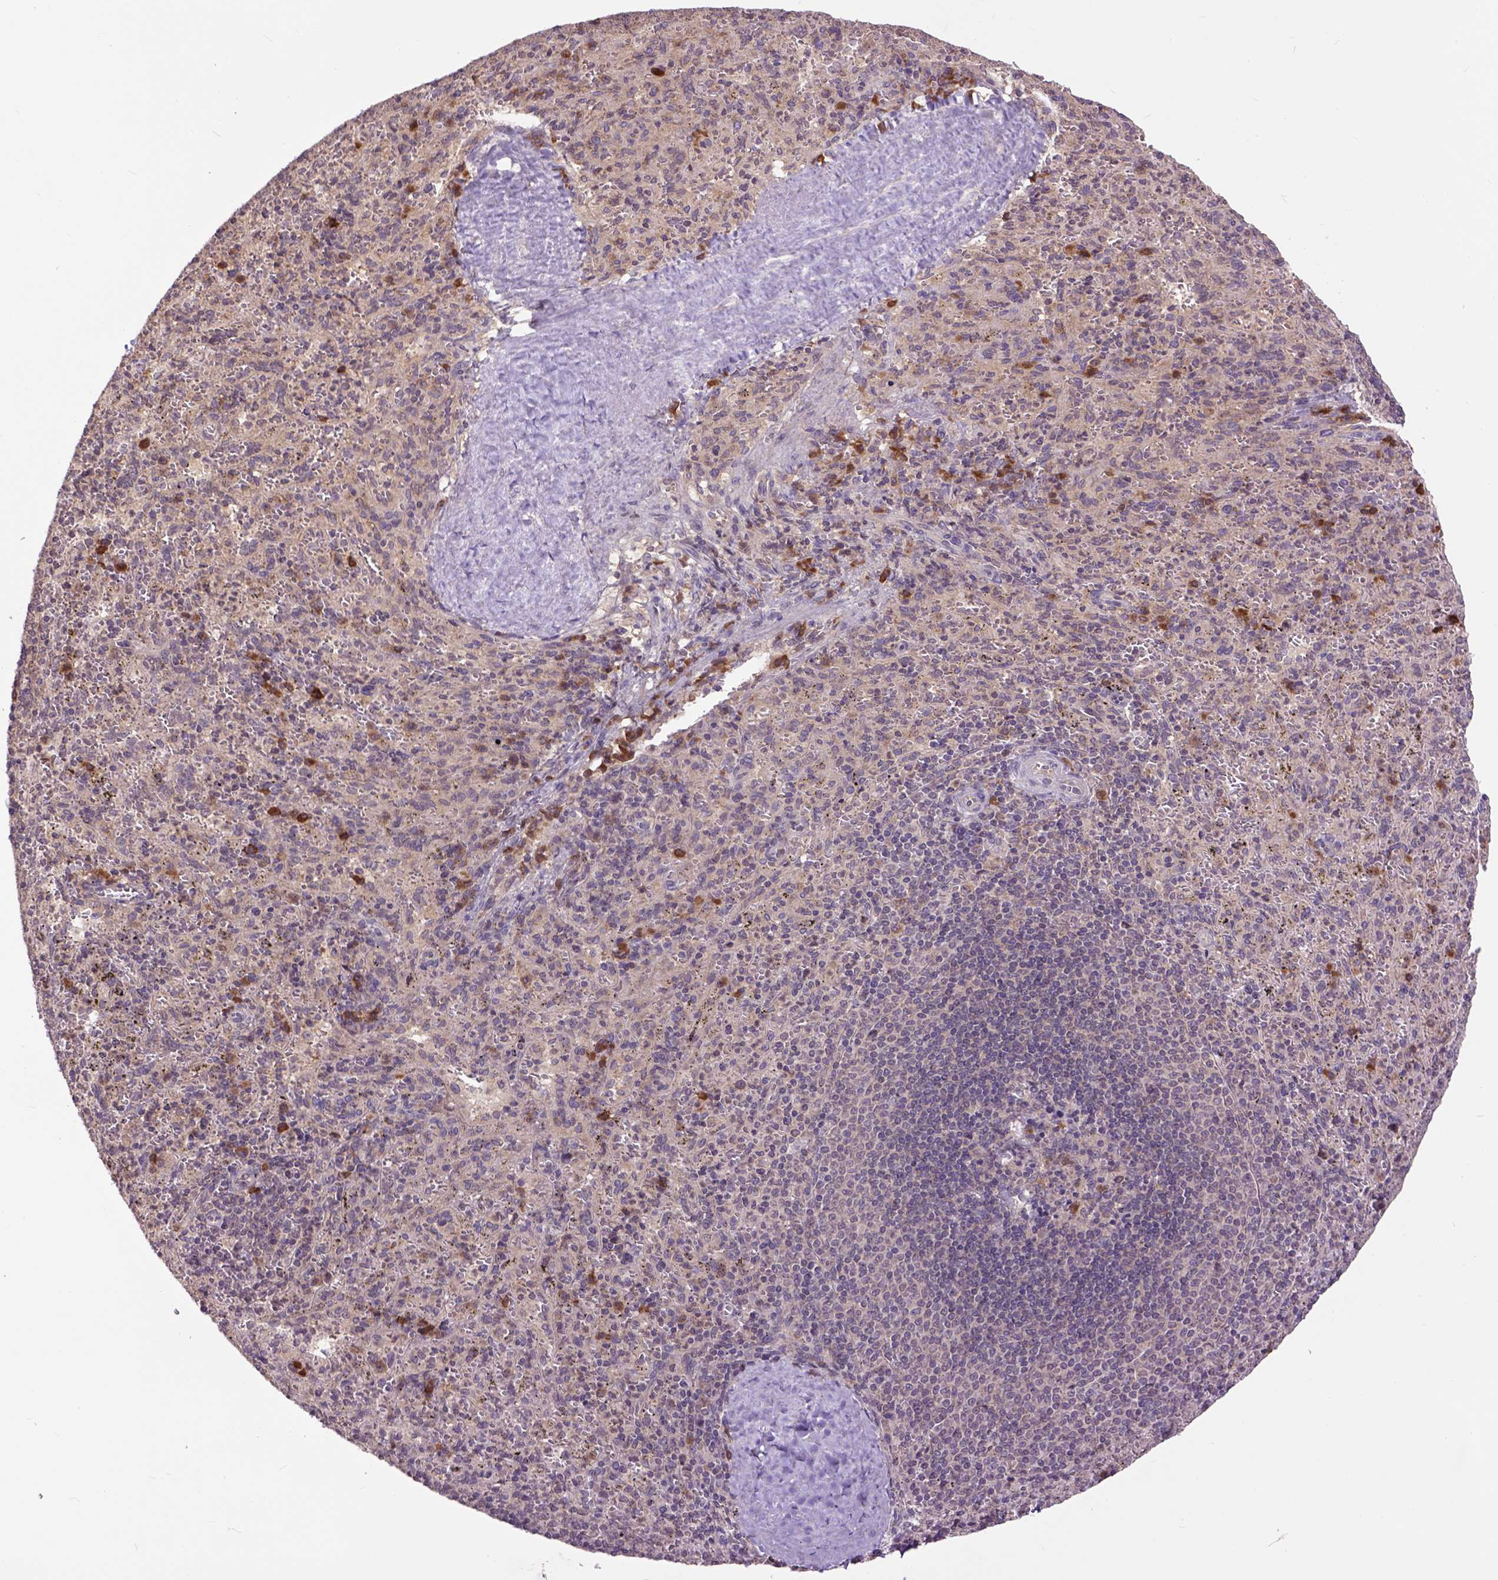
{"staining": {"intensity": "moderate", "quantity": "<25%", "location": "cytoplasmic/membranous"}, "tissue": "spleen", "cell_type": "Cells in red pulp", "image_type": "normal", "snomed": [{"axis": "morphology", "description": "Normal tissue, NOS"}, {"axis": "topography", "description": "Spleen"}], "caption": "Protein staining displays moderate cytoplasmic/membranous staining in about <25% of cells in red pulp in unremarkable spleen. (Brightfield microscopy of DAB IHC at high magnification).", "gene": "ARL1", "patient": {"sex": "male", "age": 57}}